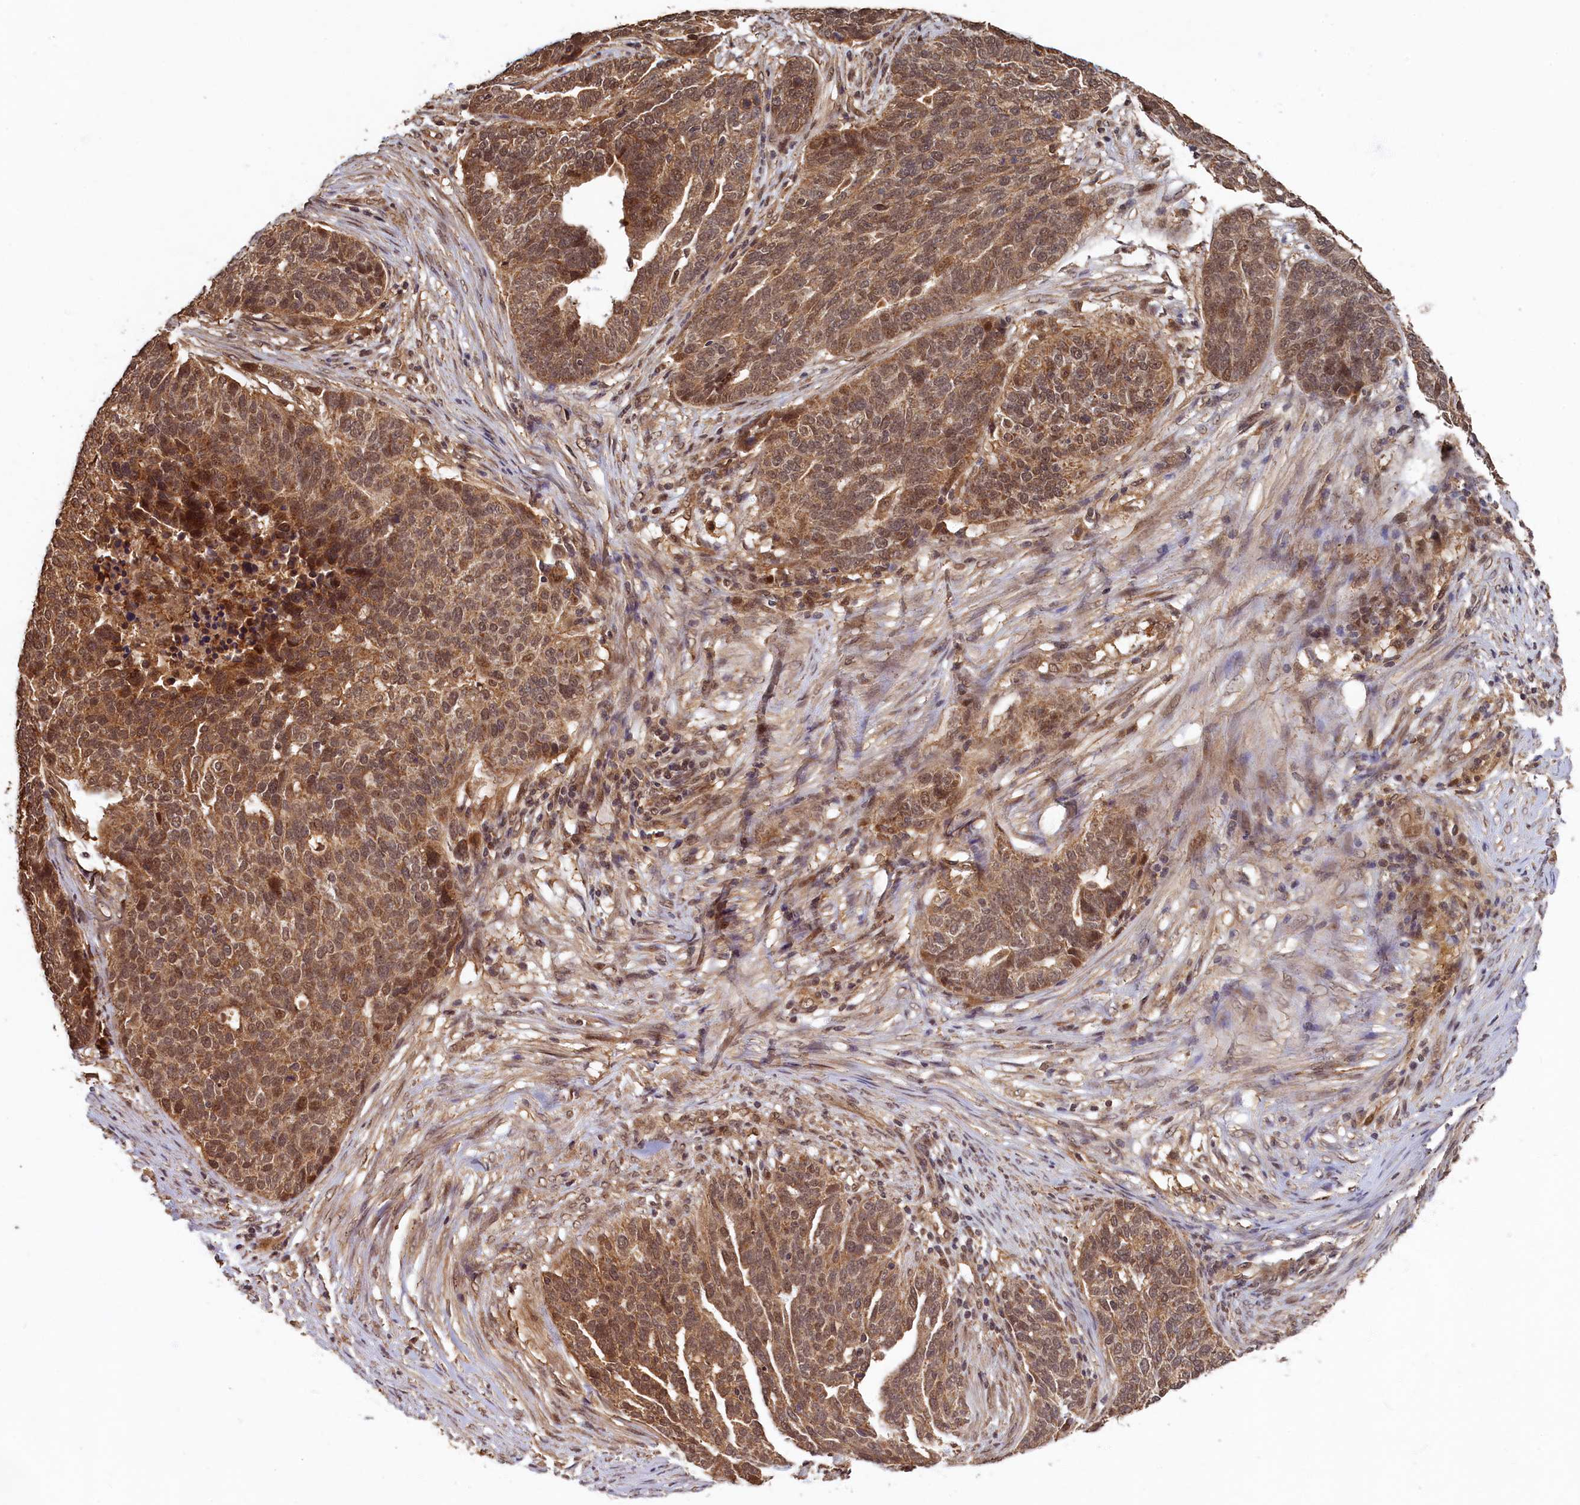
{"staining": {"intensity": "moderate", "quantity": ">75%", "location": "cytoplasmic/membranous,nuclear"}, "tissue": "ovarian cancer", "cell_type": "Tumor cells", "image_type": "cancer", "snomed": [{"axis": "morphology", "description": "Cystadenocarcinoma, serous, NOS"}, {"axis": "topography", "description": "Ovary"}], "caption": "Immunohistochemical staining of ovarian cancer reveals medium levels of moderate cytoplasmic/membranous and nuclear positivity in approximately >75% of tumor cells.", "gene": "BRCA1", "patient": {"sex": "female", "age": 59}}